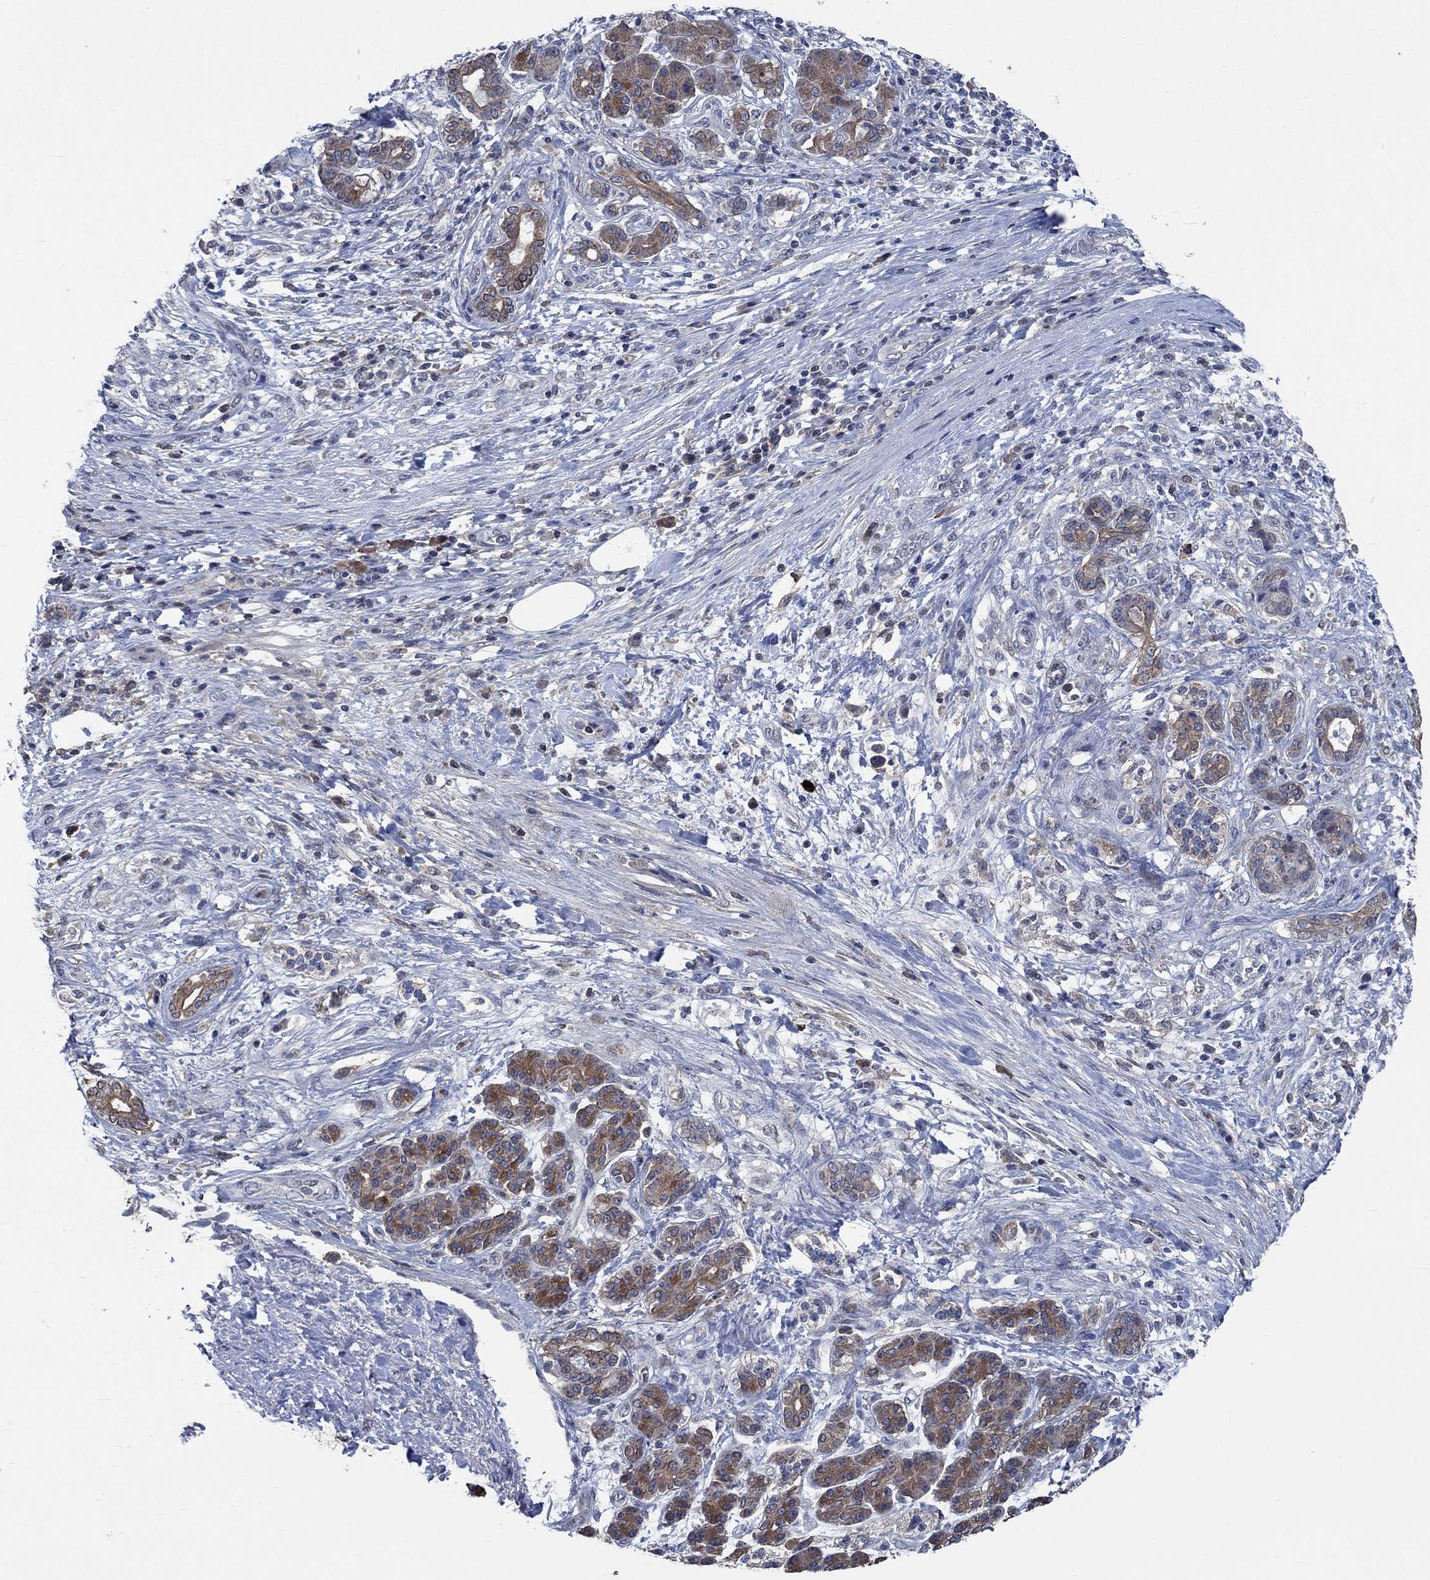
{"staining": {"intensity": "moderate", "quantity": ">75%", "location": "cytoplasmic/membranous"}, "tissue": "pancreatic cancer", "cell_type": "Tumor cells", "image_type": "cancer", "snomed": [{"axis": "morphology", "description": "Adenocarcinoma, NOS"}, {"axis": "topography", "description": "Pancreas"}], "caption": "Immunohistochemical staining of human pancreatic adenocarcinoma shows moderate cytoplasmic/membranous protein positivity in approximately >75% of tumor cells.", "gene": "OBSCN", "patient": {"sex": "female", "age": 73}}